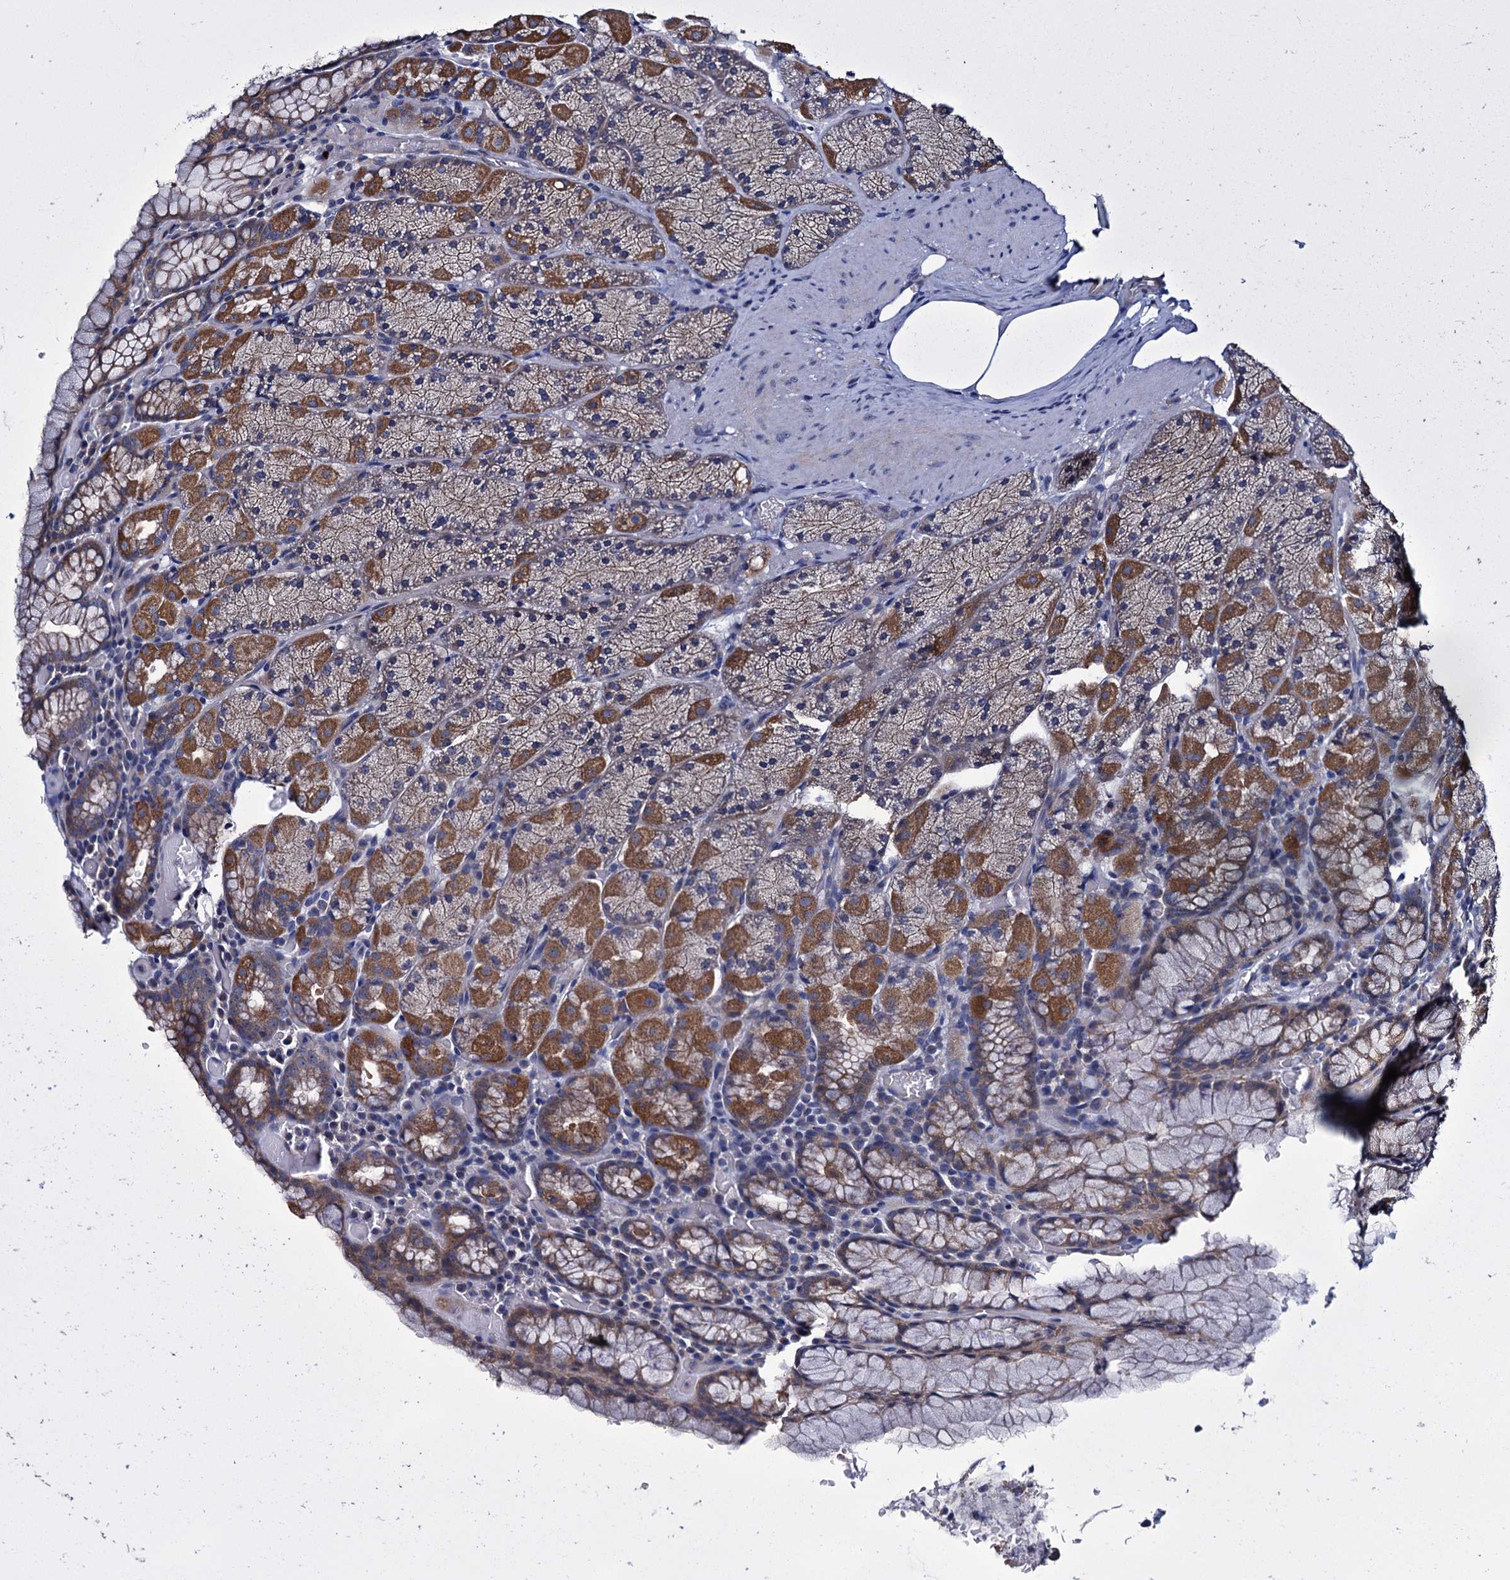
{"staining": {"intensity": "strong", "quantity": "25%-75%", "location": "cytoplasmic/membranous"}, "tissue": "stomach", "cell_type": "Glandular cells", "image_type": "normal", "snomed": [{"axis": "morphology", "description": "Normal tissue, NOS"}, {"axis": "topography", "description": "Stomach, upper"}, {"axis": "topography", "description": "Stomach, lower"}], "caption": "Stomach stained for a protein exhibits strong cytoplasmic/membranous positivity in glandular cells. Nuclei are stained in blue.", "gene": "CEP295", "patient": {"sex": "male", "age": 80}}